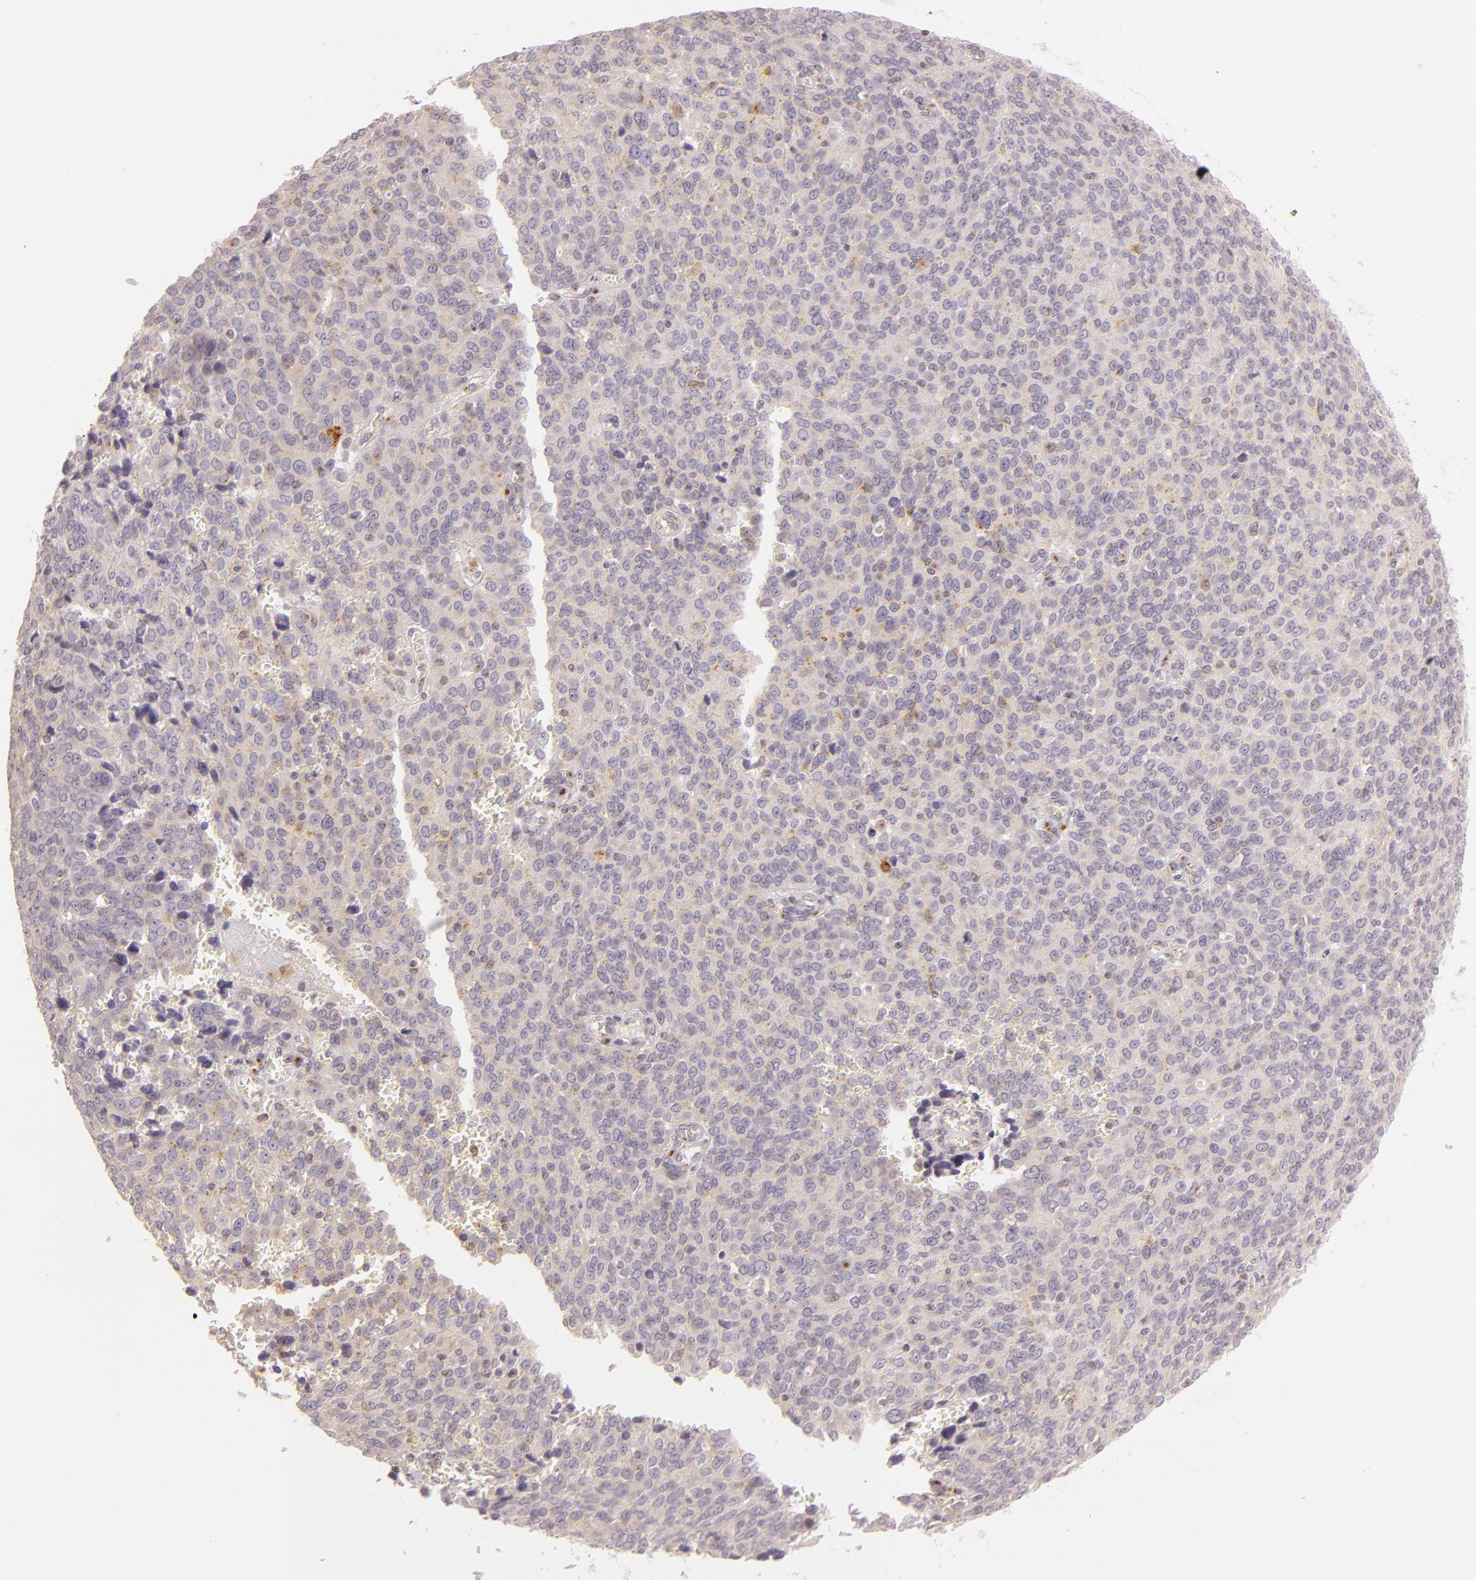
{"staining": {"intensity": "weak", "quantity": ">75%", "location": "cytoplasmic/membranous"}, "tissue": "ovarian cancer", "cell_type": "Tumor cells", "image_type": "cancer", "snomed": [{"axis": "morphology", "description": "Carcinoma, endometroid"}, {"axis": "topography", "description": "Ovary"}], "caption": "The immunohistochemical stain labels weak cytoplasmic/membranous positivity in tumor cells of ovarian cancer (endometroid carcinoma) tissue. The staining is performed using DAB brown chromogen to label protein expression. The nuclei are counter-stained blue using hematoxylin.", "gene": "LGMN", "patient": {"sex": "female", "age": 75}}